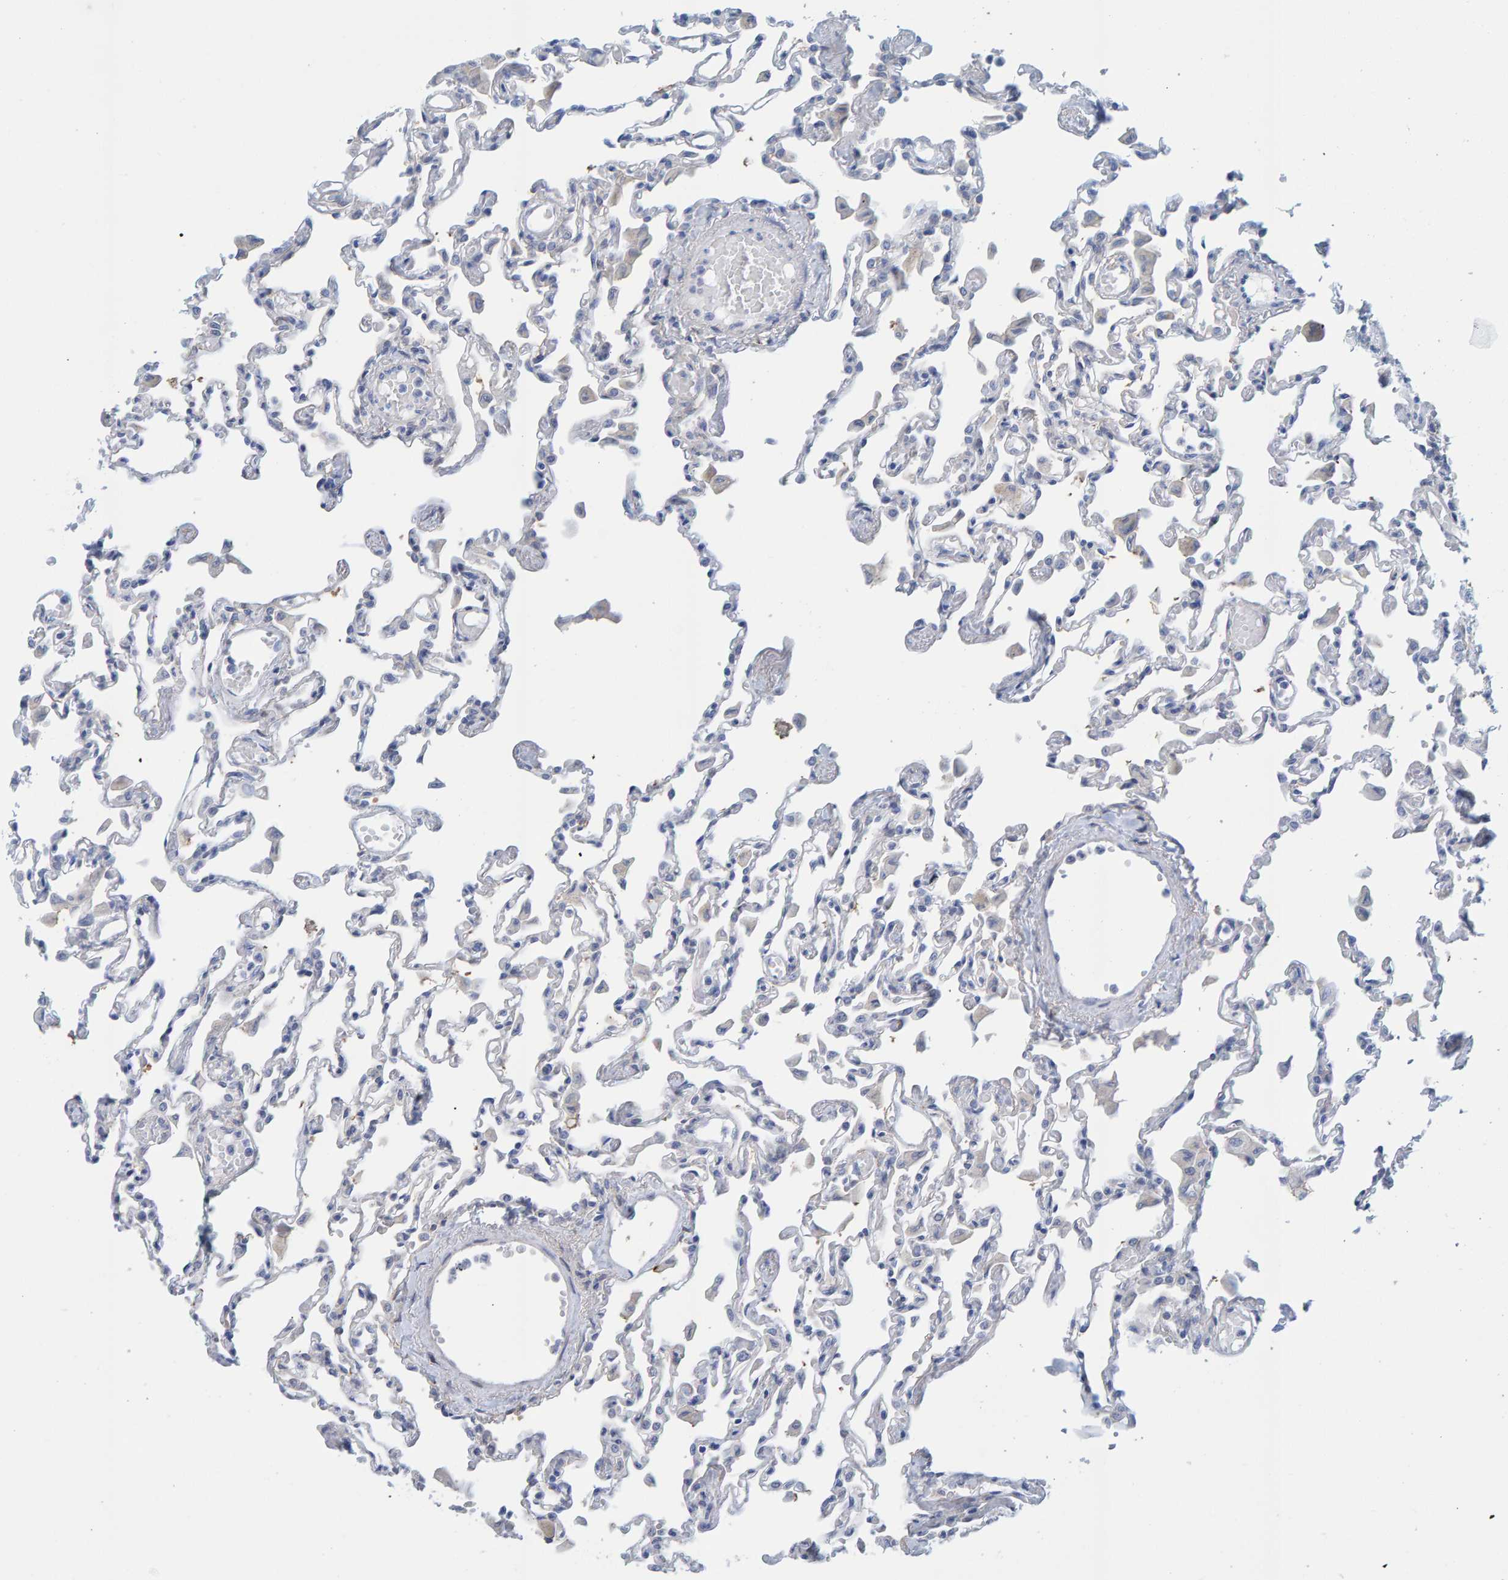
{"staining": {"intensity": "negative", "quantity": "none", "location": "none"}, "tissue": "lung", "cell_type": "Alveolar cells", "image_type": "normal", "snomed": [{"axis": "morphology", "description": "Normal tissue, NOS"}, {"axis": "topography", "description": "Bronchus"}, {"axis": "topography", "description": "Lung"}], "caption": "Immunohistochemistry image of benign lung: human lung stained with DAB shows no significant protein expression in alveolar cells. (Stains: DAB (3,3'-diaminobenzidine) immunohistochemistry with hematoxylin counter stain, Microscopy: brightfield microscopy at high magnification).", "gene": "KLHL11", "patient": {"sex": "female", "age": 49}}